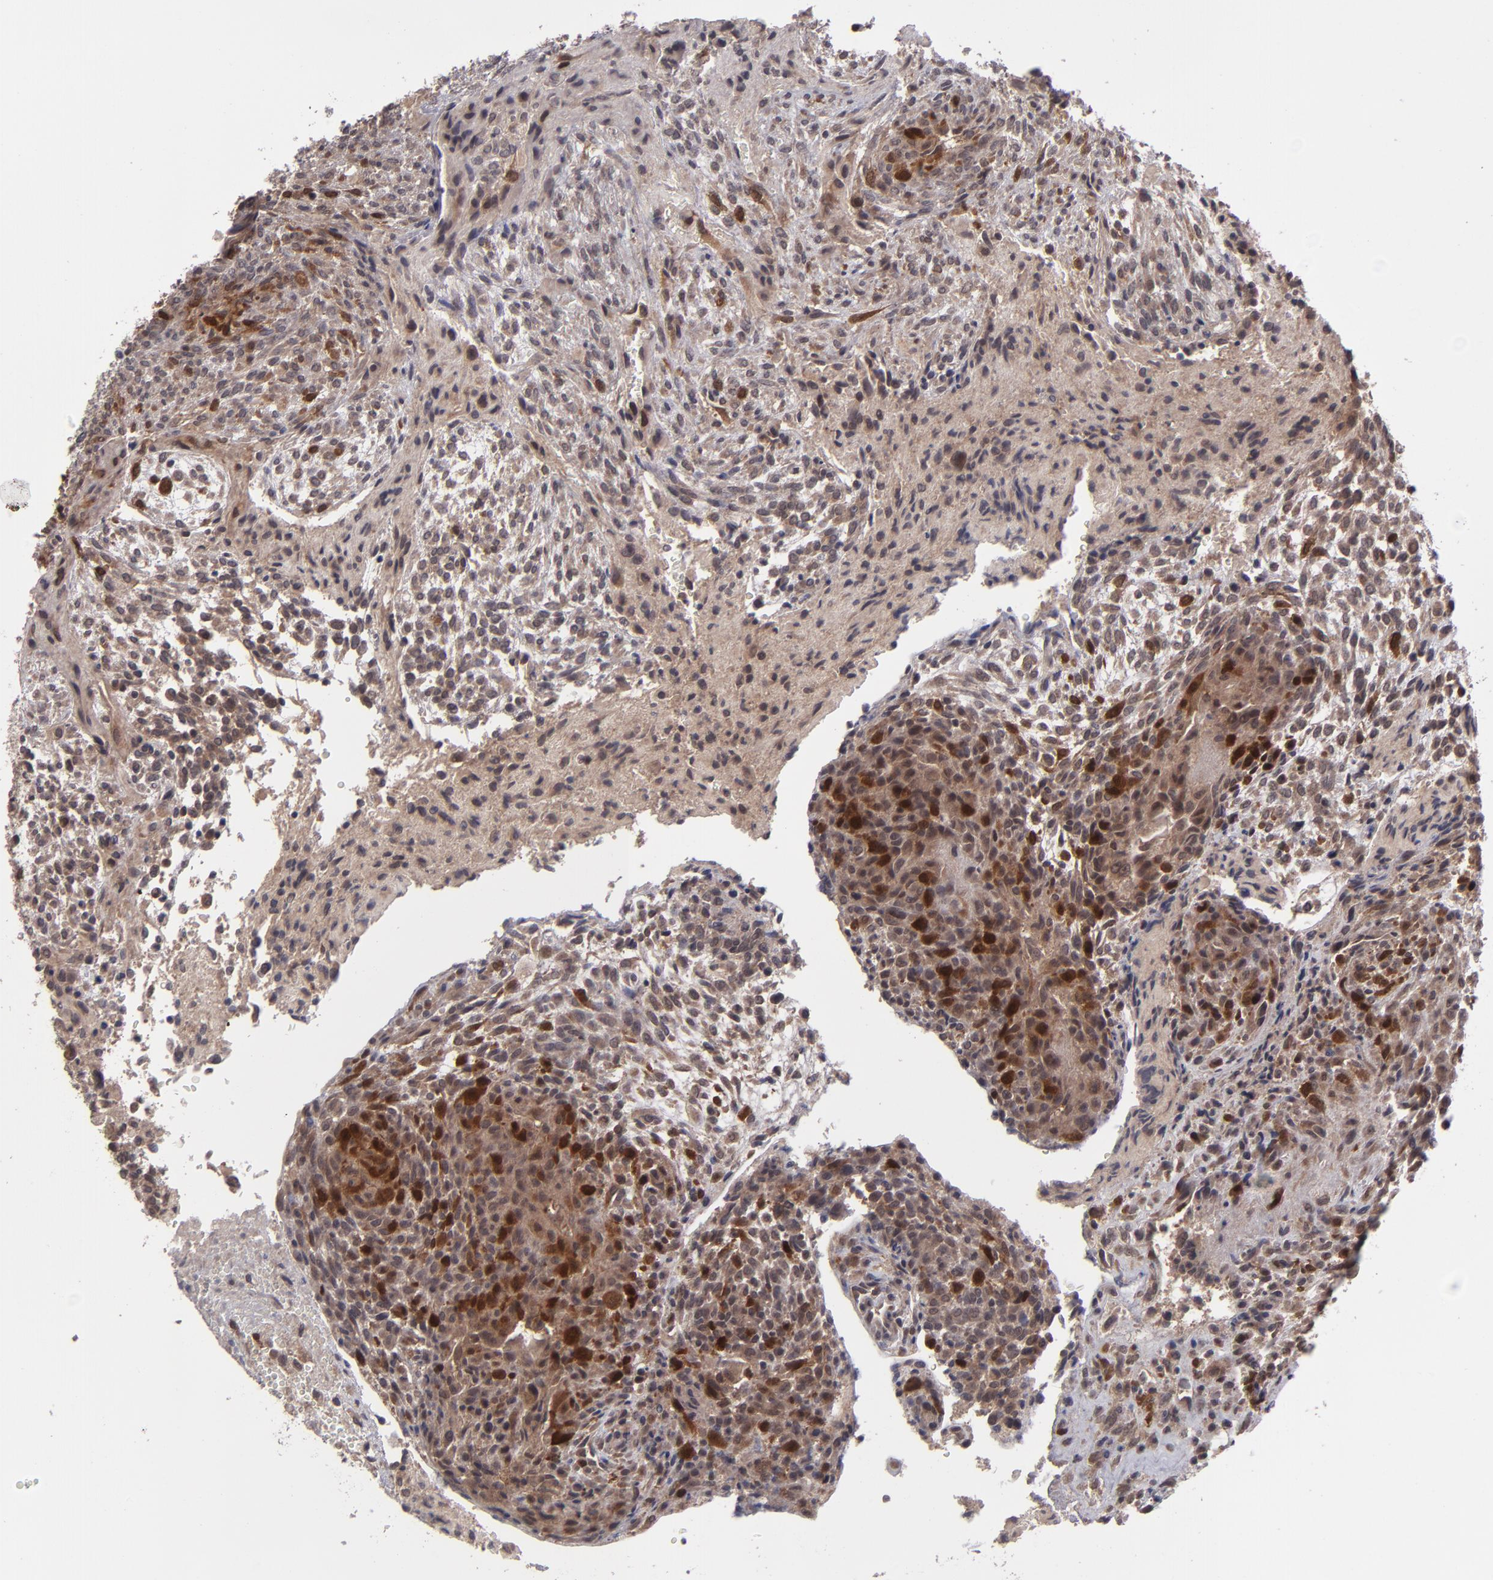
{"staining": {"intensity": "moderate", "quantity": ">75%", "location": "cytoplasmic/membranous,nuclear"}, "tissue": "glioma", "cell_type": "Tumor cells", "image_type": "cancer", "snomed": [{"axis": "morphology", "description": "Glioma, malignant, High grade"}, {"axis": "topography", "description": "Cerebral cortex"}], "caption": "Immunohistochemical staining of high-grade glioma (malignant) demonstrates moderate cytoplasmic/membranous and nuclear protein staining in approximately >75% of tumor cells. (IHC, brightfield microscopy, high magnification).", "gene": "TYMS", "patient": {"sex": "female", "age": 55}}